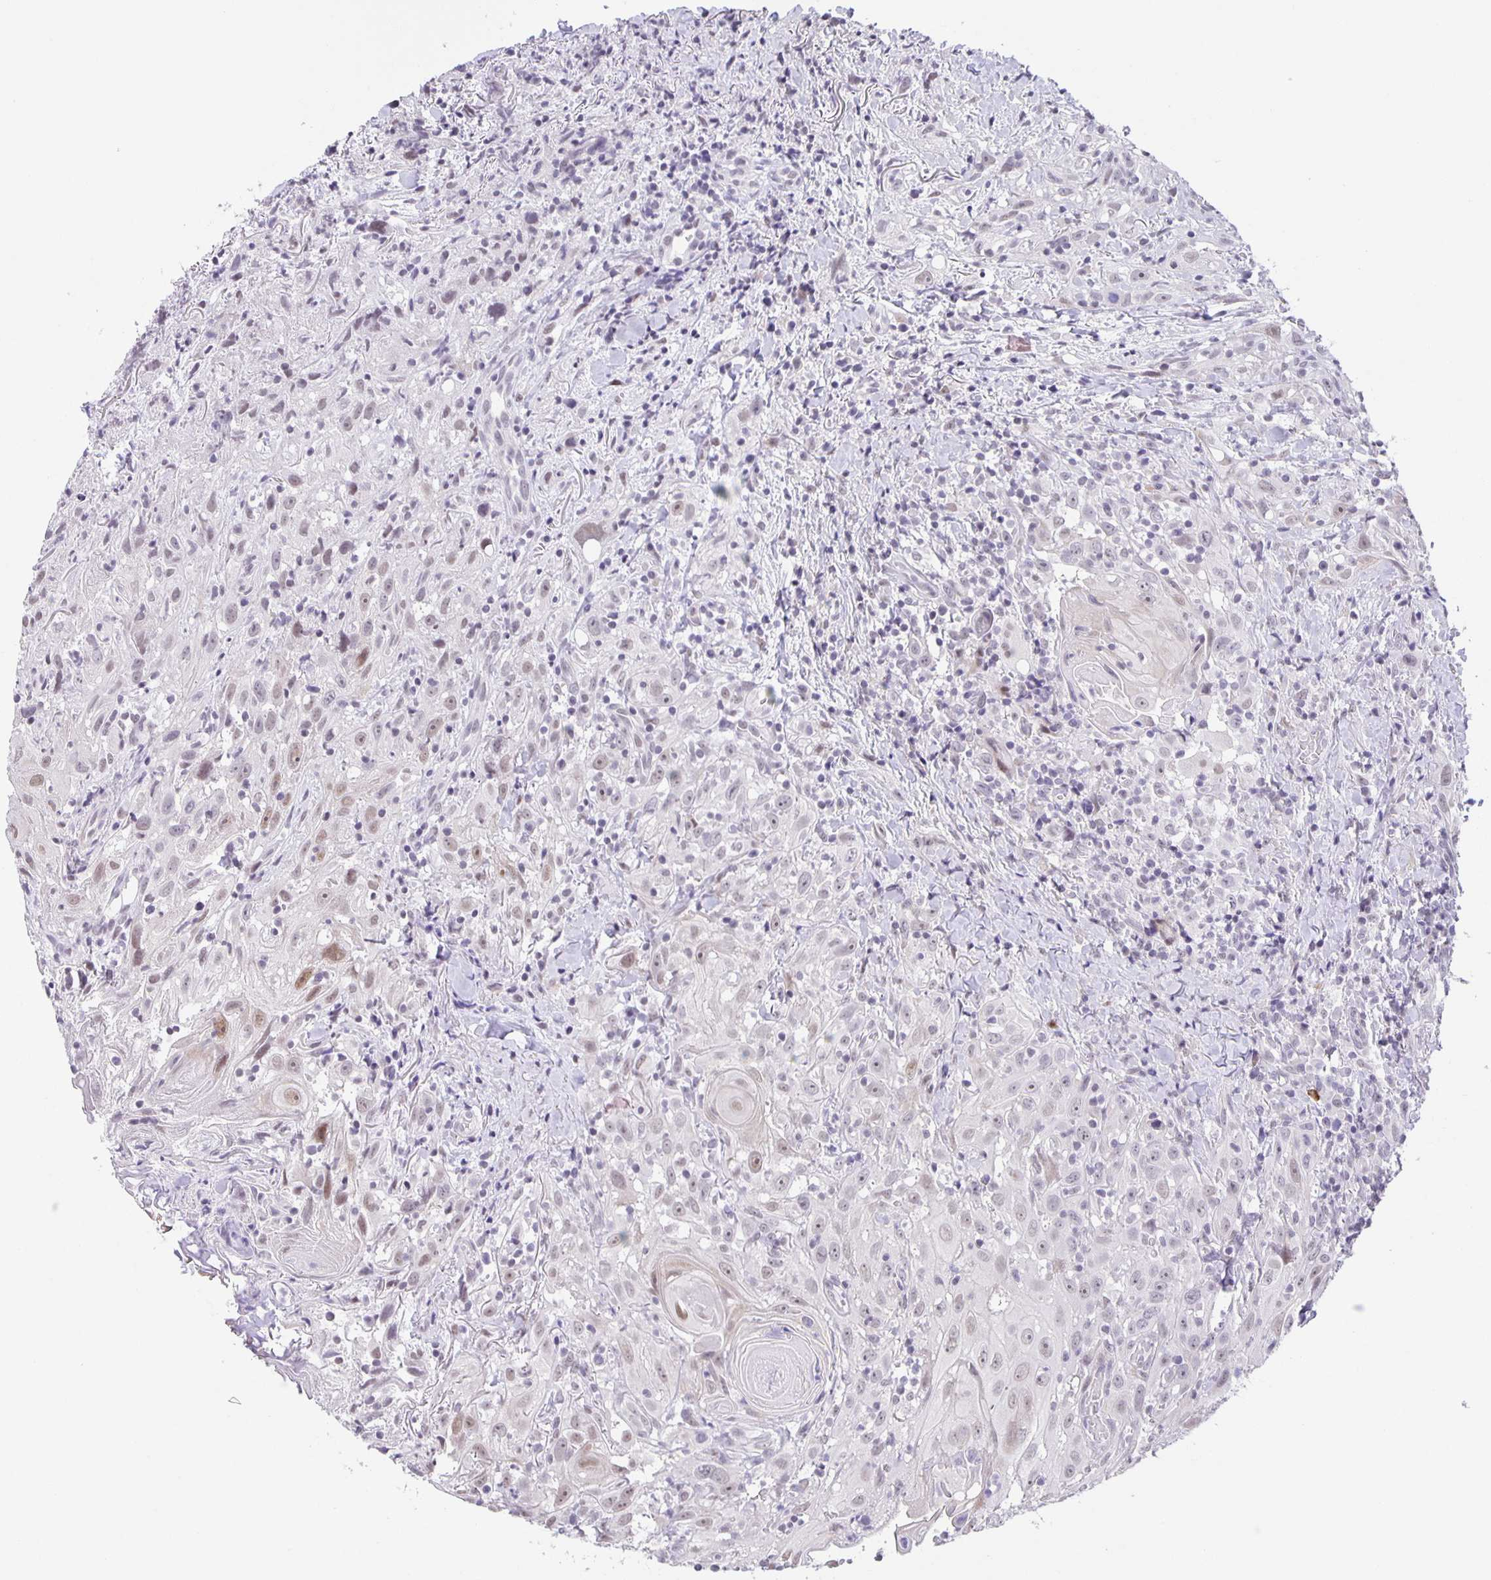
{"staining": {"intensity": "weak", "quantity": "25%-75%", "location": "nuclear"}, "tissue": "head and neck cancer", "cell_type": "Tumor cells", "image_type": "cancer", "snomed": [{"axis": "morphology", "description": "Squamous cell carcinoma, NOS"}, {"axis": "topography", "description": "Head-Neck"}], "caption": "An IHC micrograph of tumor tissue is shown. Protein staining in brown labels weak nuclear positivity in head and neck cancer (squamous cell carcinoma) within tumor cells.", "gene": "PHRF1", "patient": {"sex": "female", "age": 95}}